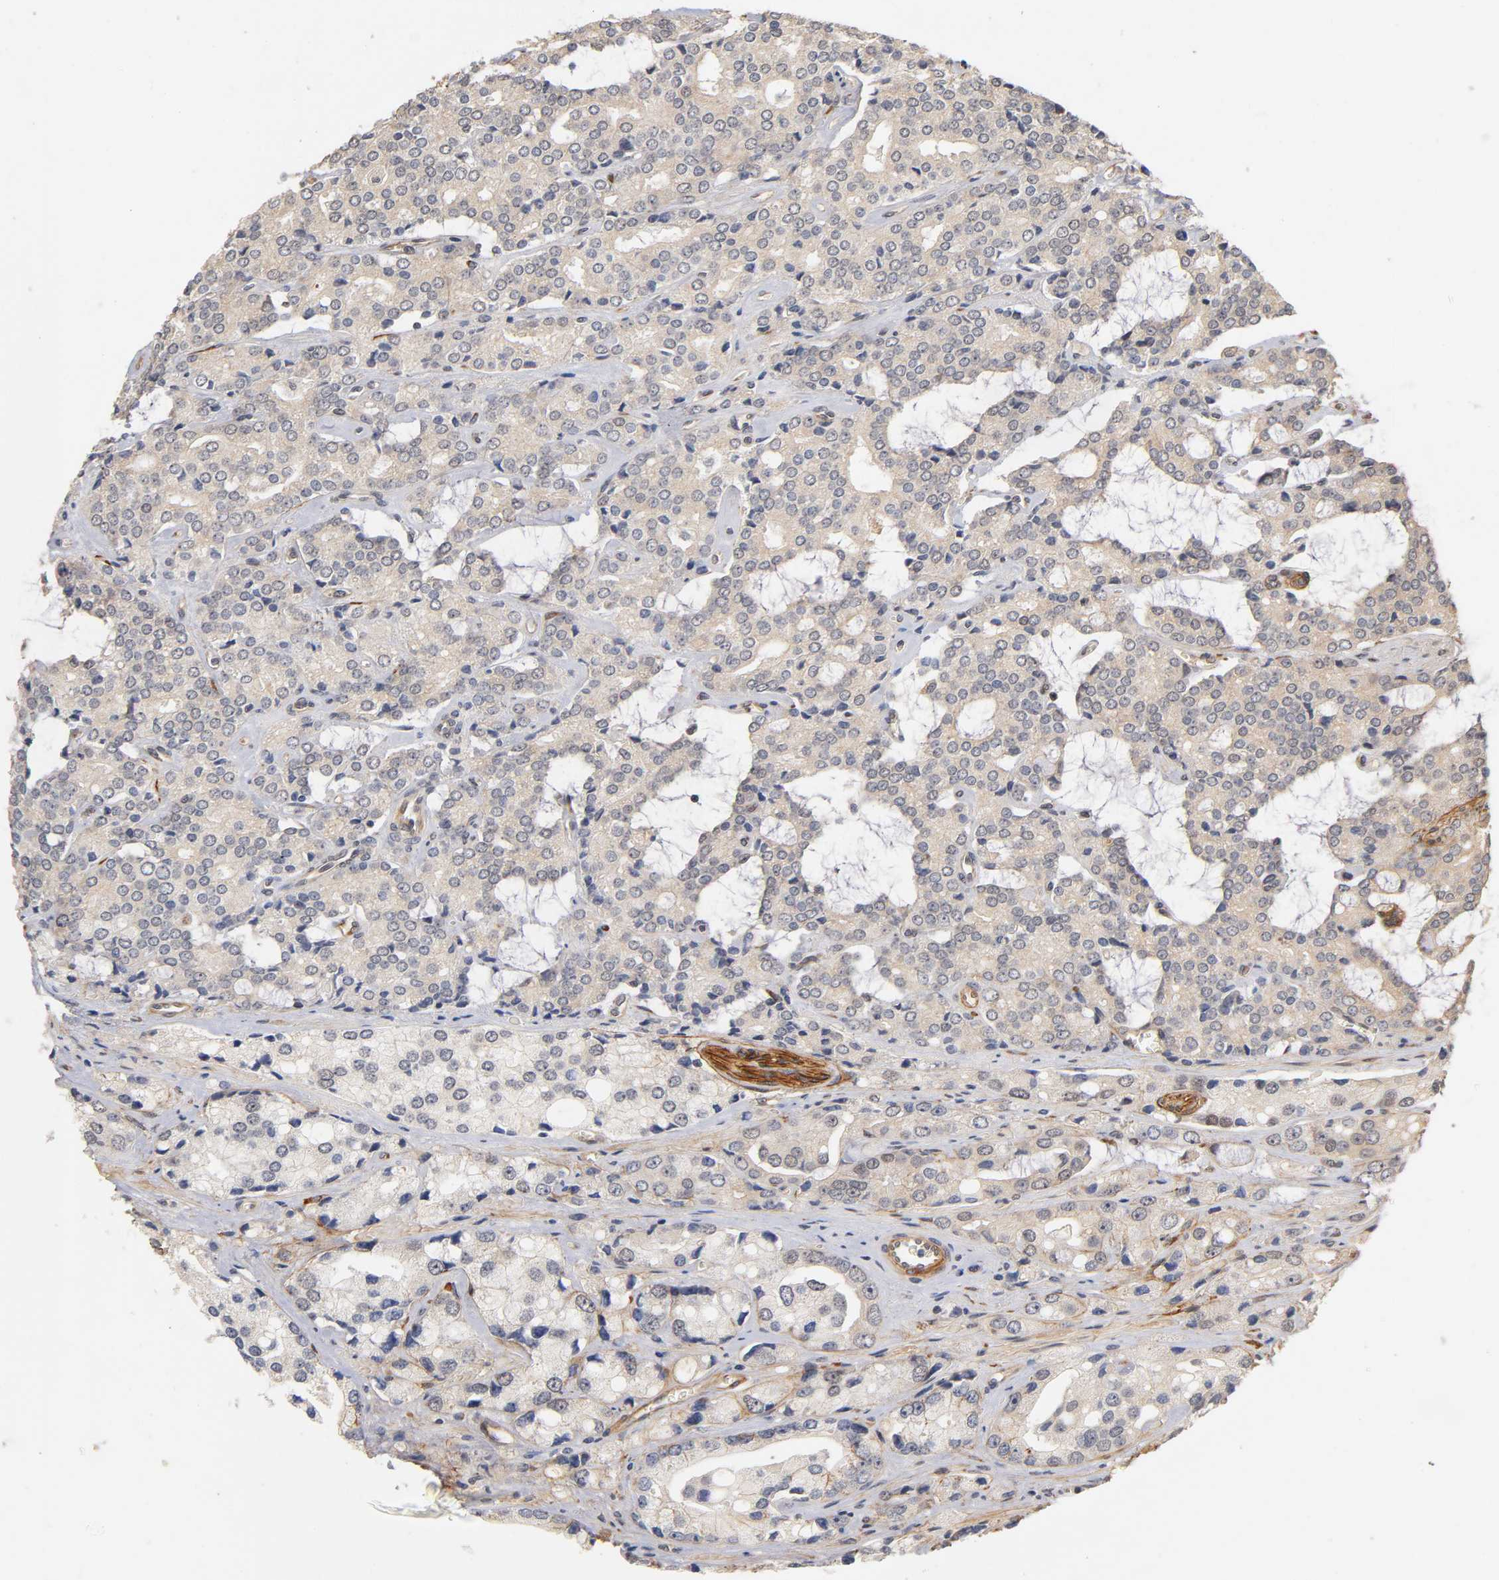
{"staining": {"intensity": "weak", "quantity": "25%-75%", "location": "cytoplasmic/membranous"}, "tissue": "prostate cancer", "cell_type": "Tumor cells", "image_type": "cancer", "snomed": [{"axis": "morphology", "description": "Adenocarcinoma, High grade"}, {"axis": "topography", "description": "Prostate"}], "caption": "IHC photomicrograph of neoplastic tissue: prostate cancer stained using immunohistochemistry reveals low levels of weak protein expression localized specifically in the cytoplasmic/membranous of tumor cells, appearing as a cytoplasmic/membranous brown color.", "gene": "LAMB1", "patient": {"sex": "male", "age": 67}}